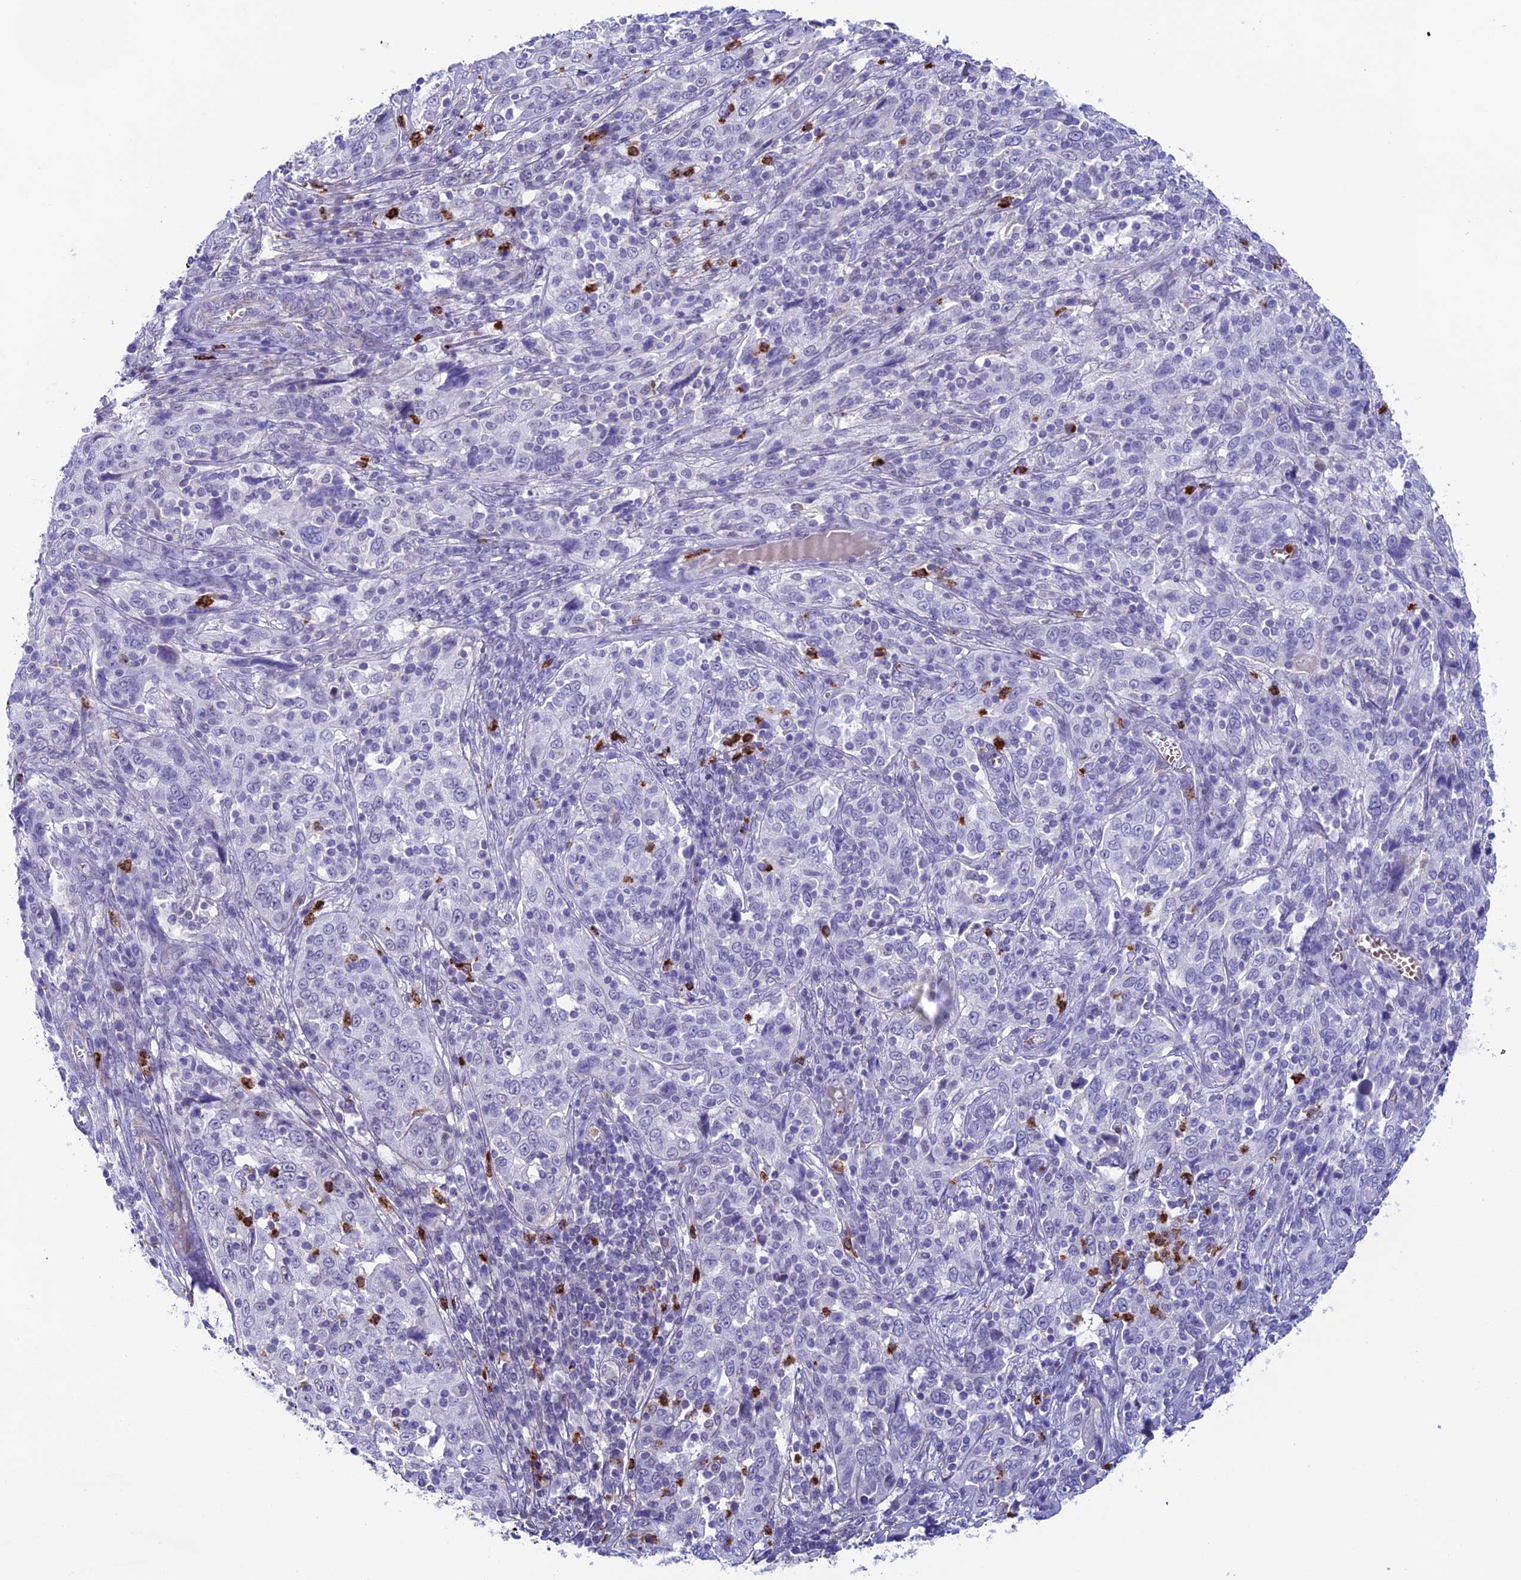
{"staining": {"intensity": "negative", "quantity": "none", "location": "none"}, "tissue": "cervical cancer", "cell_type": "Tumor cells", "image_type": "cancer", "snomed": [{"axis": "morphology", "description": "Squamous cell carcinoma, NOS"}, {"axis": "topography", "description": "Cervix"}], "caption": "DAB (3,3'-diaminobenzidine) immunohistochemical staining of human squamous cell carcinoma (cervical) exhibits no significant staining in tumor cells.", "gene": "COL6A6", "patient": {"sex": "female", "age": 46}}